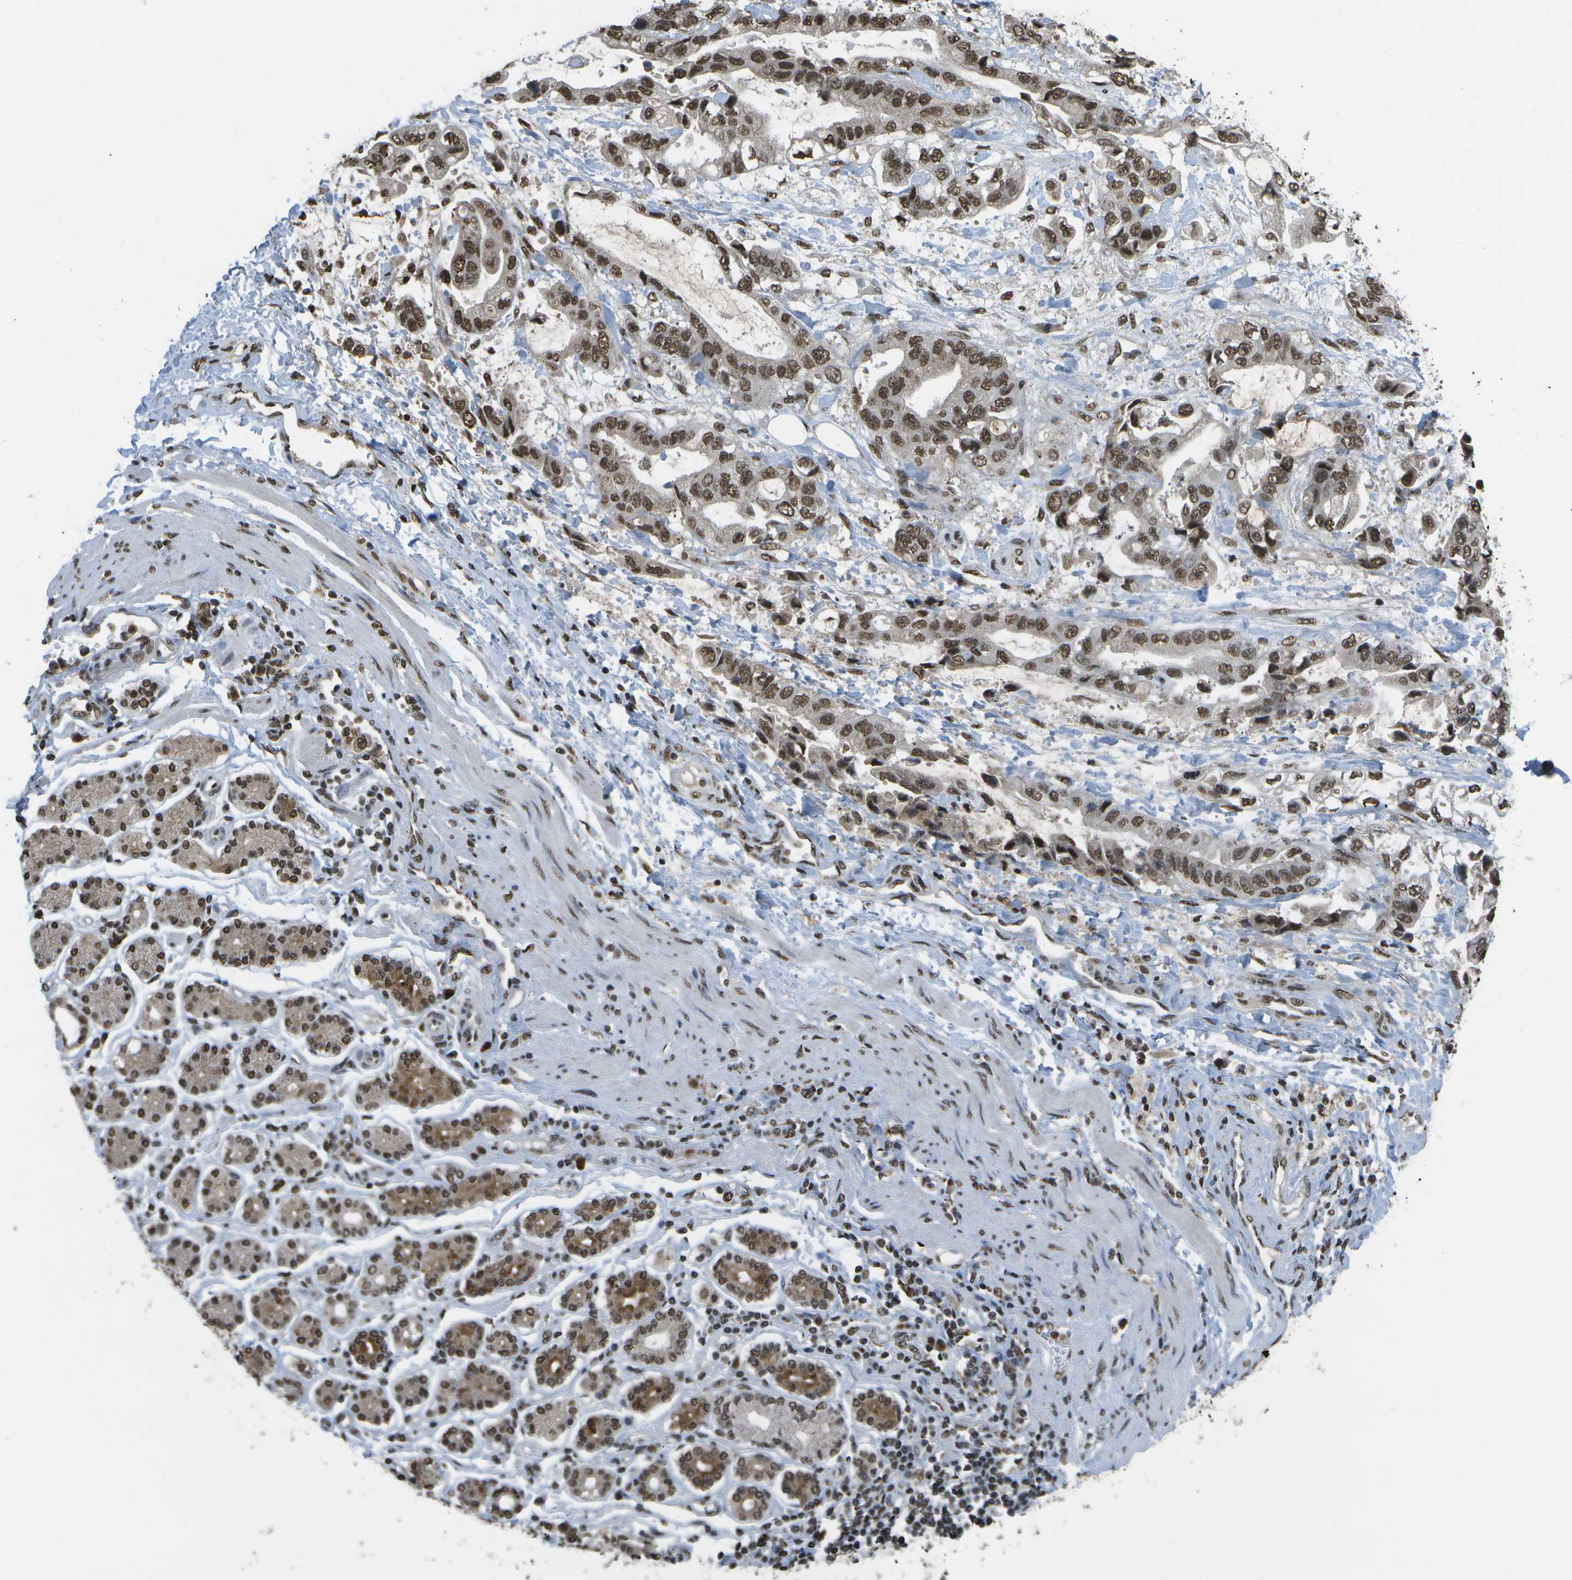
{"staining": {"intensity": "moderate", "quantity": ">75%", "location": "nuclear"}, "tissue": "stomach cancer", "cell_type": "Tumor cells", "image_type": "cancer", "snomed": [{"axis": "morphology", "description": "Normal tissue, NOS"}, {"axis": "morphology", "description": "Adenocarcinoma, NOS"}, {"axis": "topography", "description": "Stomach"}], "caption": "This photomicrograph displays immunohistochemistry staining of stomach cancer (adenocarcinoma), with medium moderate nuclear expression in approximately >75% of tumor cells.", "gene": "SPEN", "patient": {"sex": "male", "age": 62}}